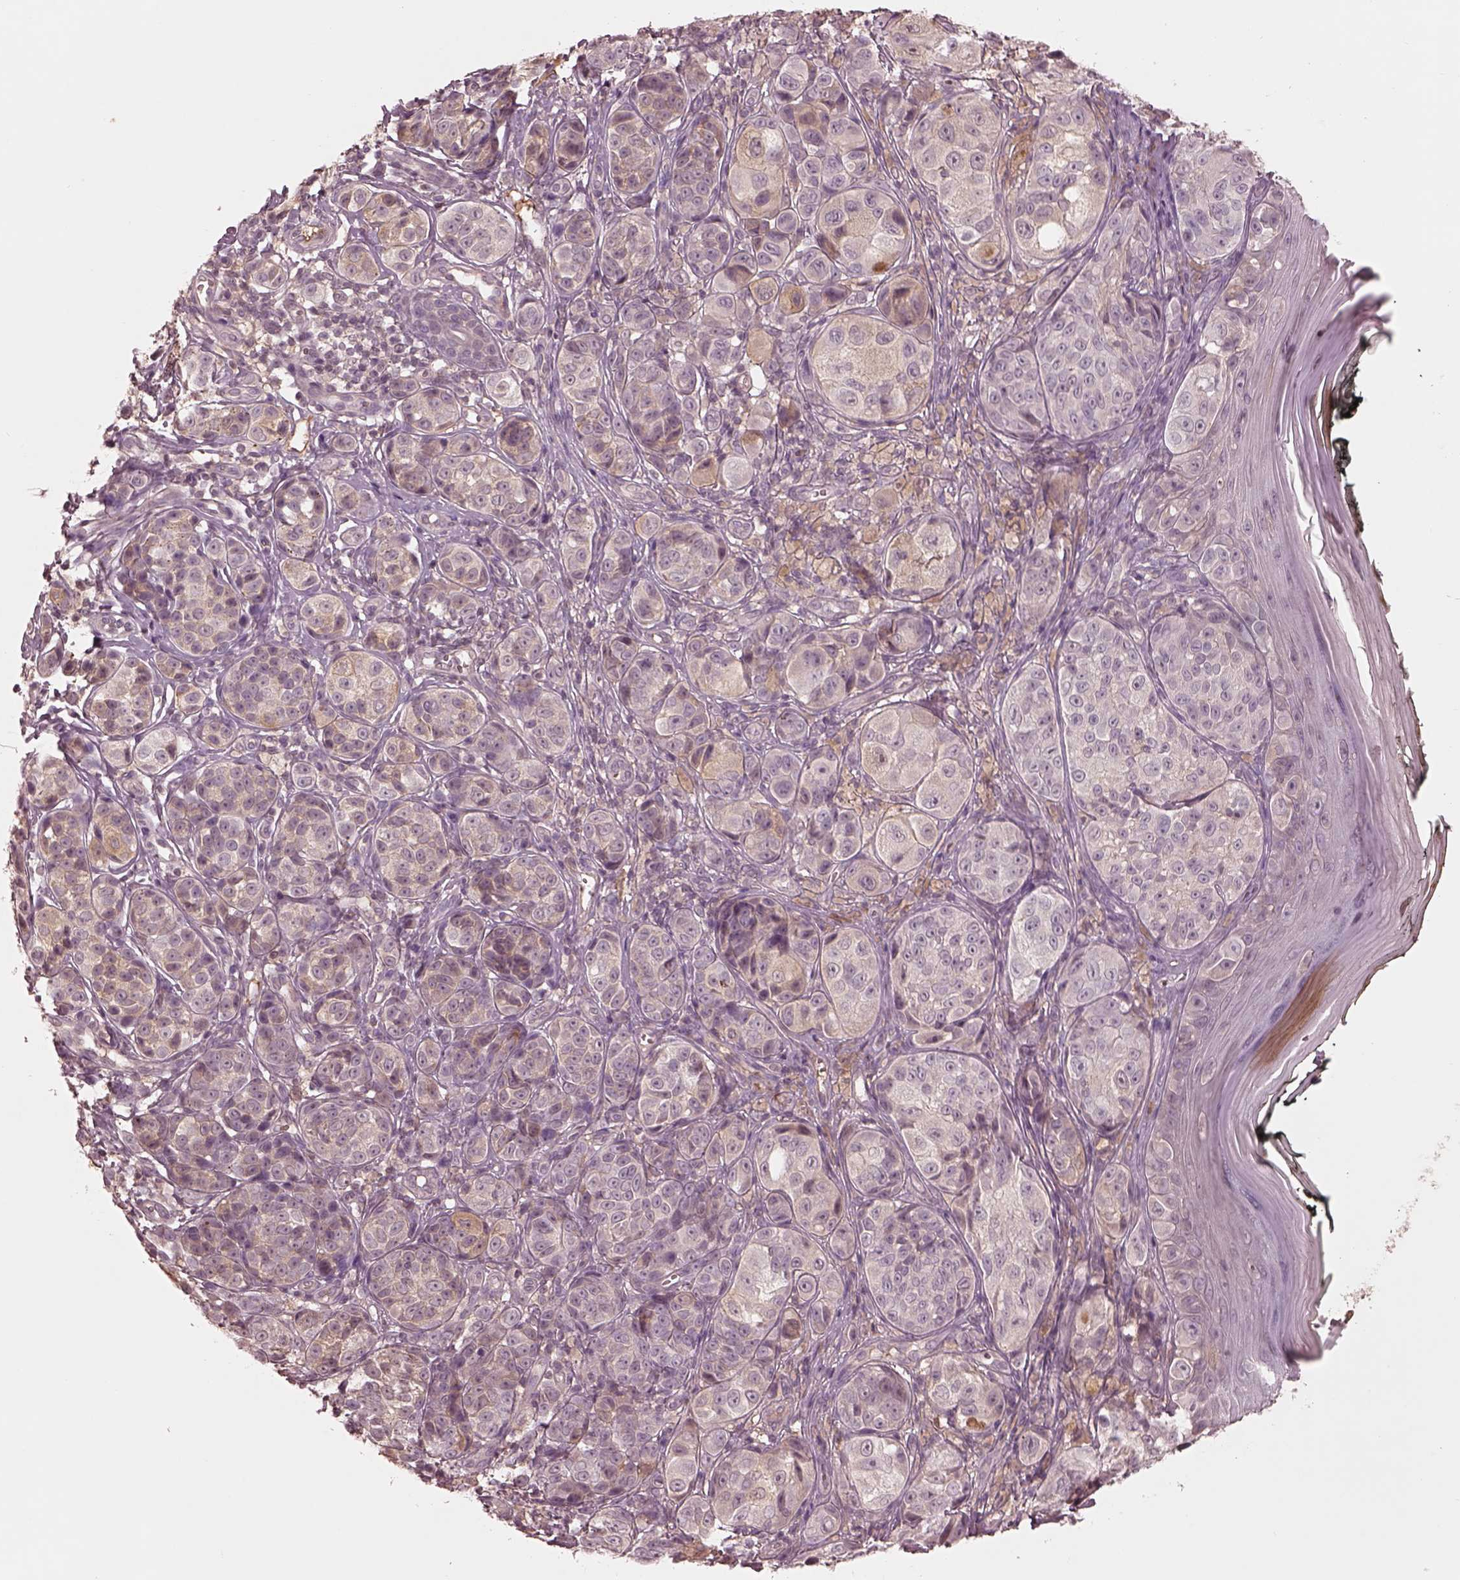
{"staining": {"intensity": "negative", "quantity": "none", "location": "none"}, "tissue": "melanoma", "cell_type": "Tumor cells", "image_type": "cancer", "snomed": [{"axis": "morphology", "description": "Malignant melanoma, NOS"}, {"axis": "topography", "description": "Skin"}], "caption": "A photomicrograph of human melanoma is negative for staining in tumor cells.", "gene": "TF", "patient": {"sex": "male", "age": 48}}